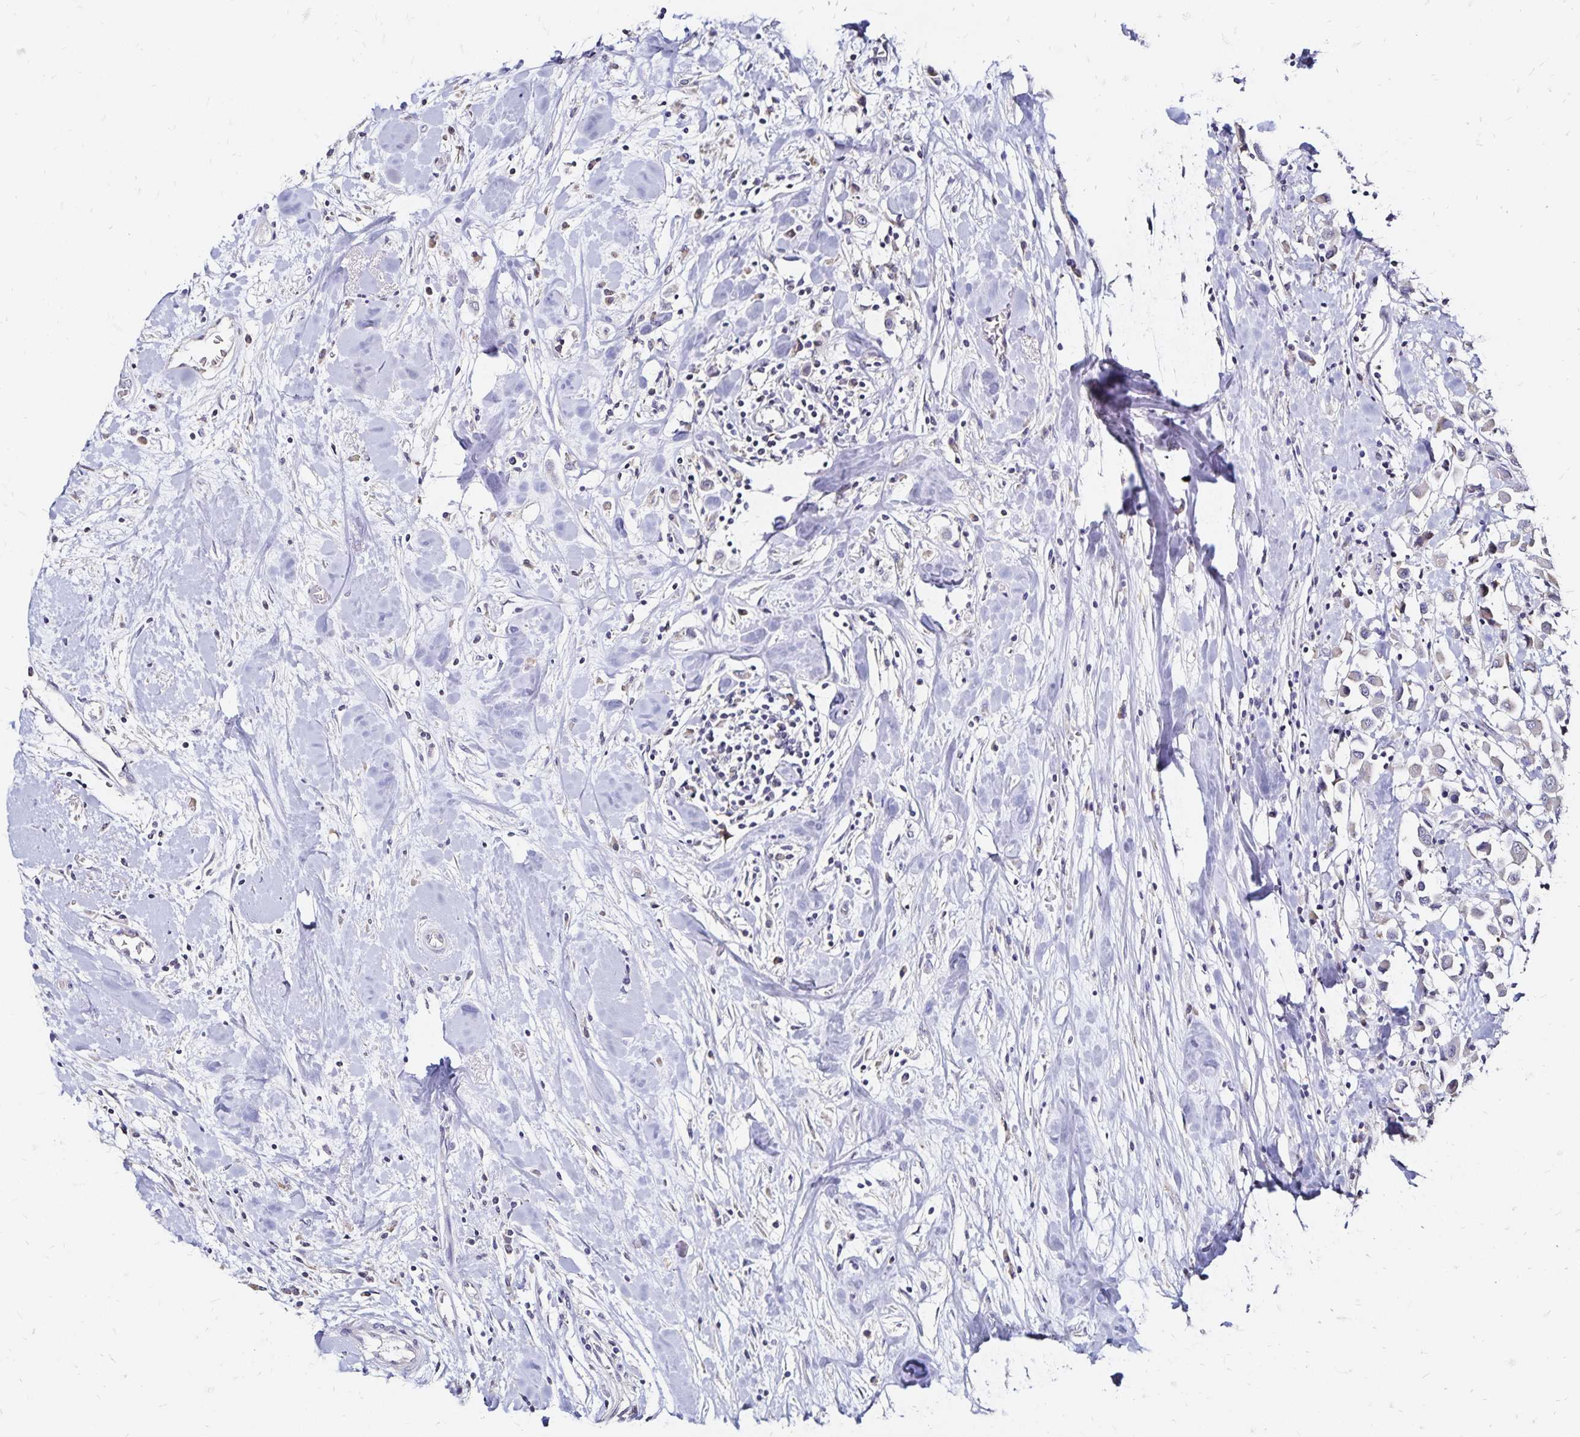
{"staining": {"intensity": "negative", "quantity": "none", "location": "none"}, "tissue": "breast cancer", "cell_type": "Tumor cells", "image_type": "cancer", "snomed": [{"axis": "morphology", "description": "Duct carcinoma"}, {"axis": "topography", "description": "Breast"}], "caption": "DAB immunohistochemical staining of human breast cancer demonstrates no significant expression in tumor cells.", "gene": "SLC5A1", "patient": {"sex": "female", "age": 61}}